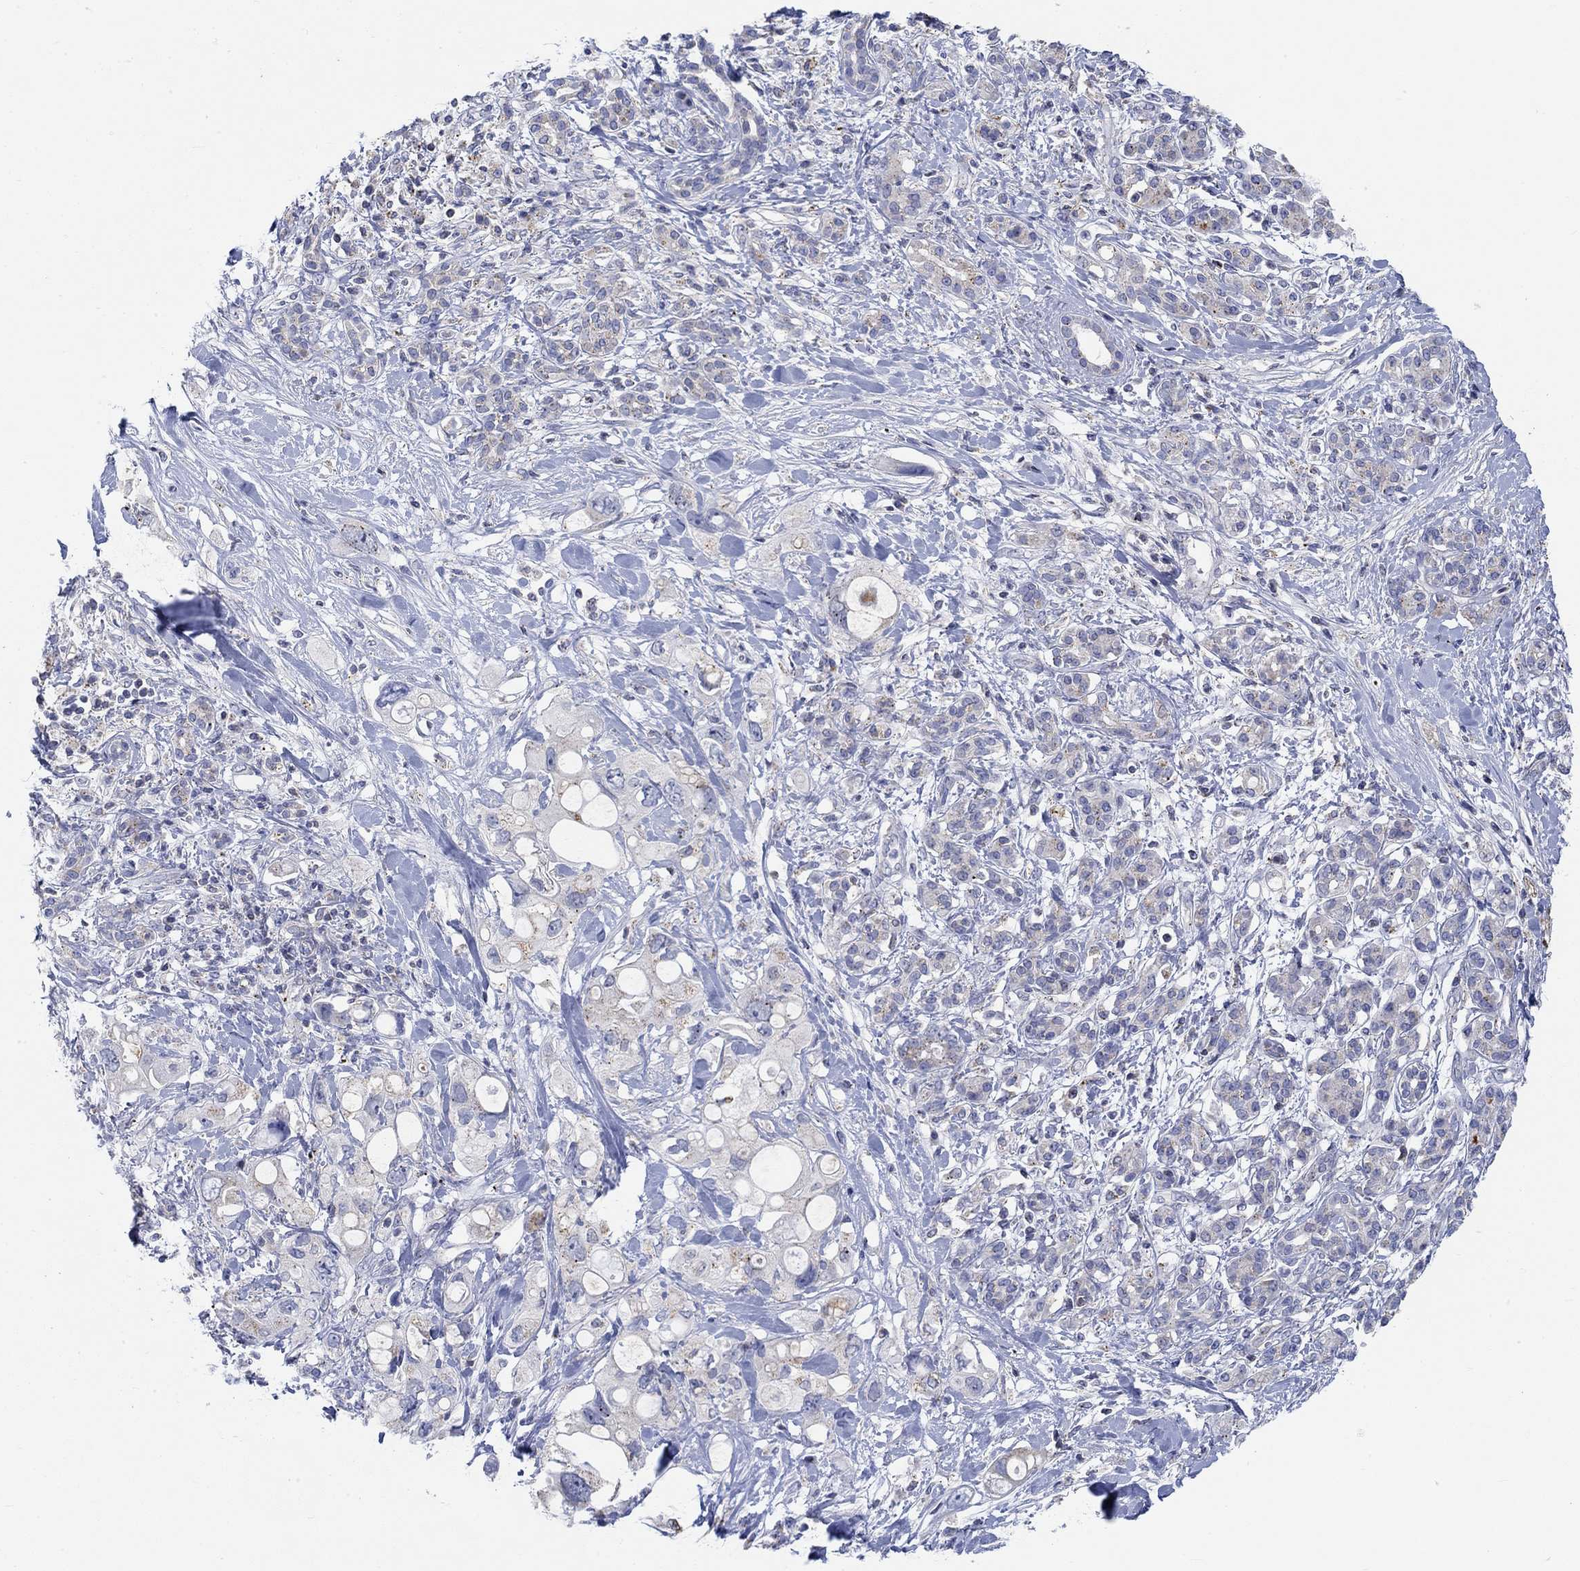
{"staining": {"intensity": "weak", "quantity": "<25%", "location": "cytoplasmic/membranous"}, "tissue": "pancreatic cancer", "cell_type": "Tumor cells", "image_type": "cancer", "snomed": [{"axis": "morphology", "description": "Adenocarcinoma, NOS"}, {"axis": "topography", "description": "Pancreas"}], "caption": "Immunohistochemistry (IHC) micrograph of human pancreatic cancer (adenocarcinoma) stained for a protein (brown), which reveals no staining in tumor cells.", "gene": "NAV3", "patient": {"sex": "female", "age": 56}}